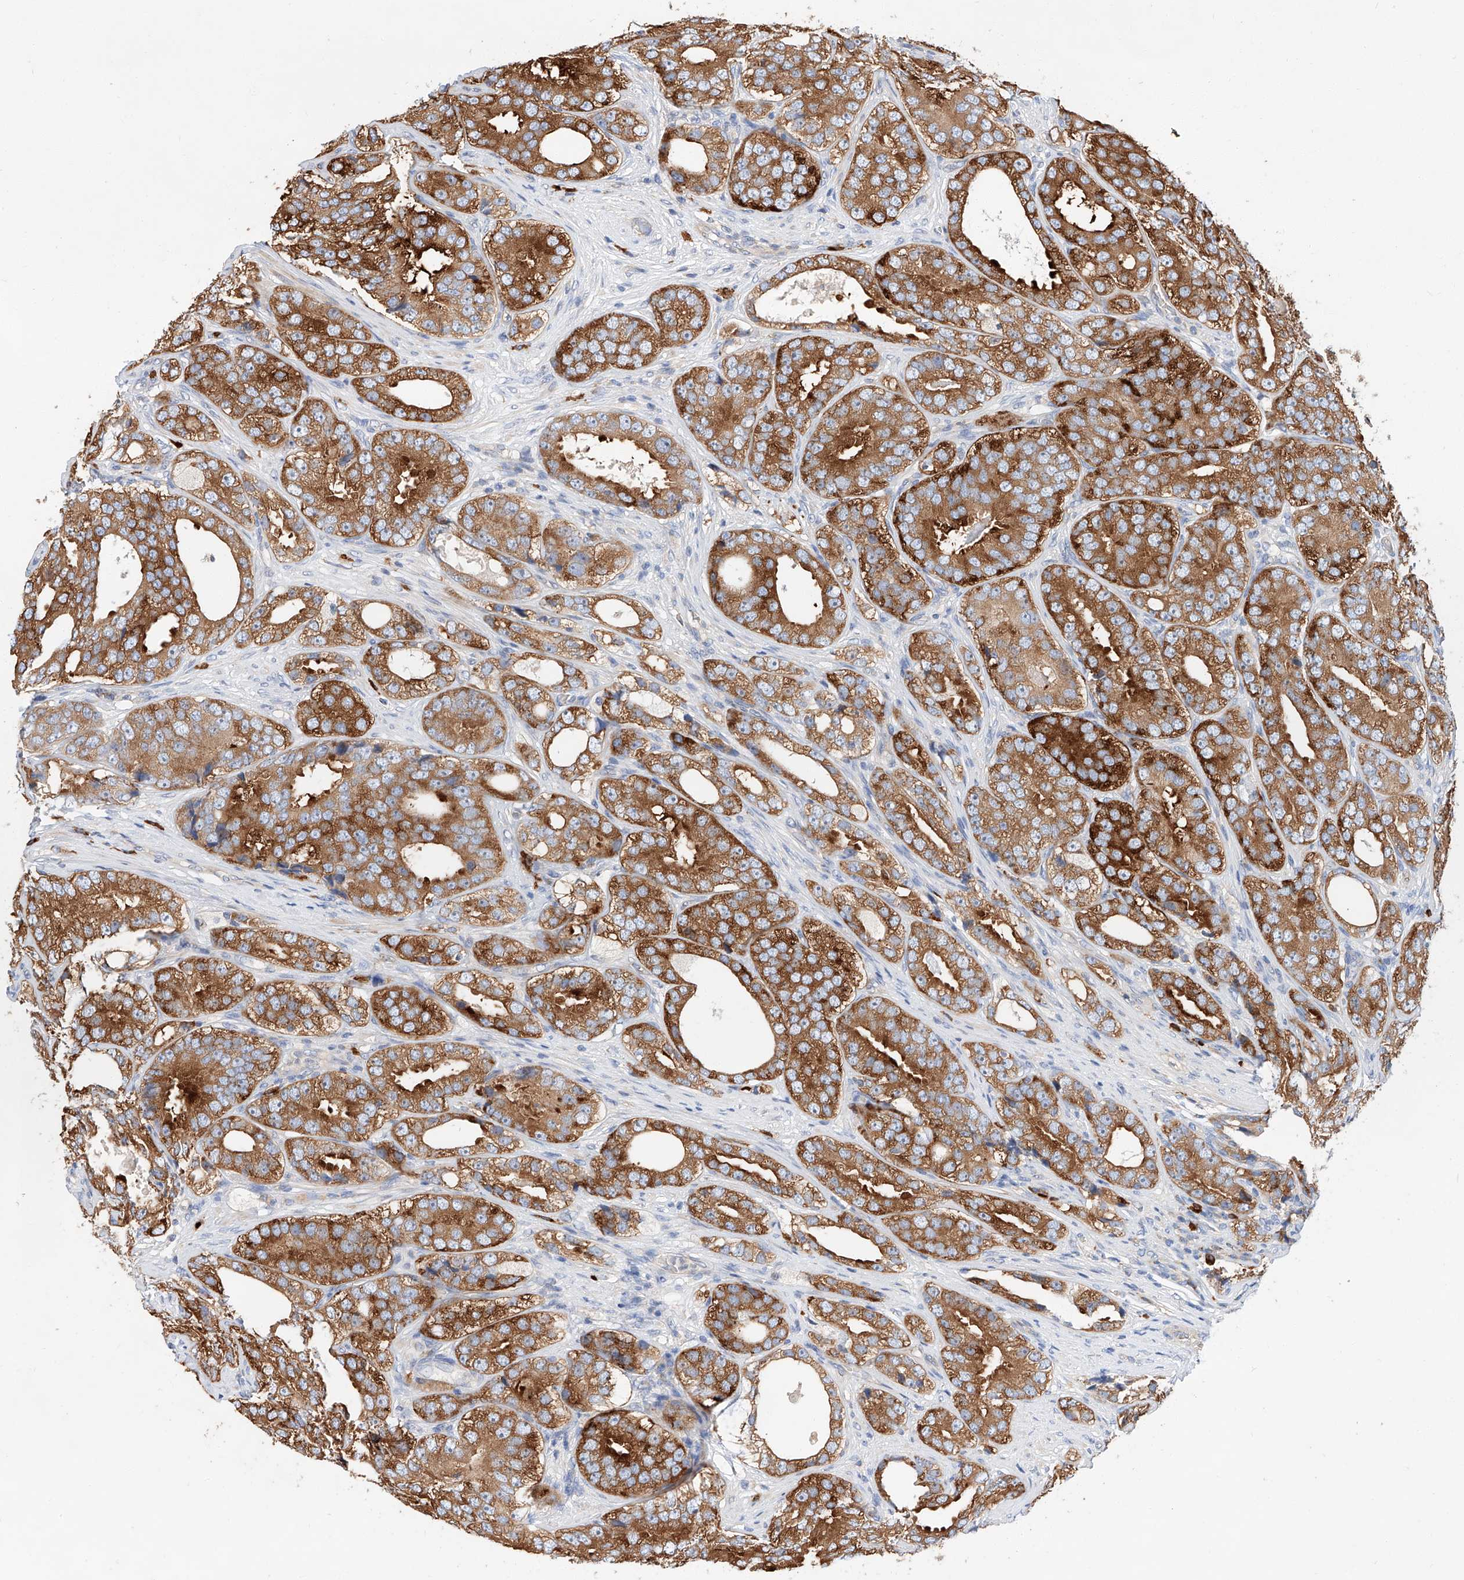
{"staining": {"intensity": "strong", "quantity": ">75%", "location": "cytoplasmic/membranous"}, "tissue": "prostate cancer", "cell_type": "Tumor cells", "image_type": "cancer", "snomed": [{"axis": "morphology", "description": "Adenocarcinoma, High grade"}, {"axis": "topography", "description": "Prostate"}], "caption": "Protein staining demonstrates strong cytoplasmic/membranous expression in about >75% of tumor cells in high-grade adenocarcinoma (prostate).", "gene": "GLMN", "patient": {"sex": "male", "age": 56}}